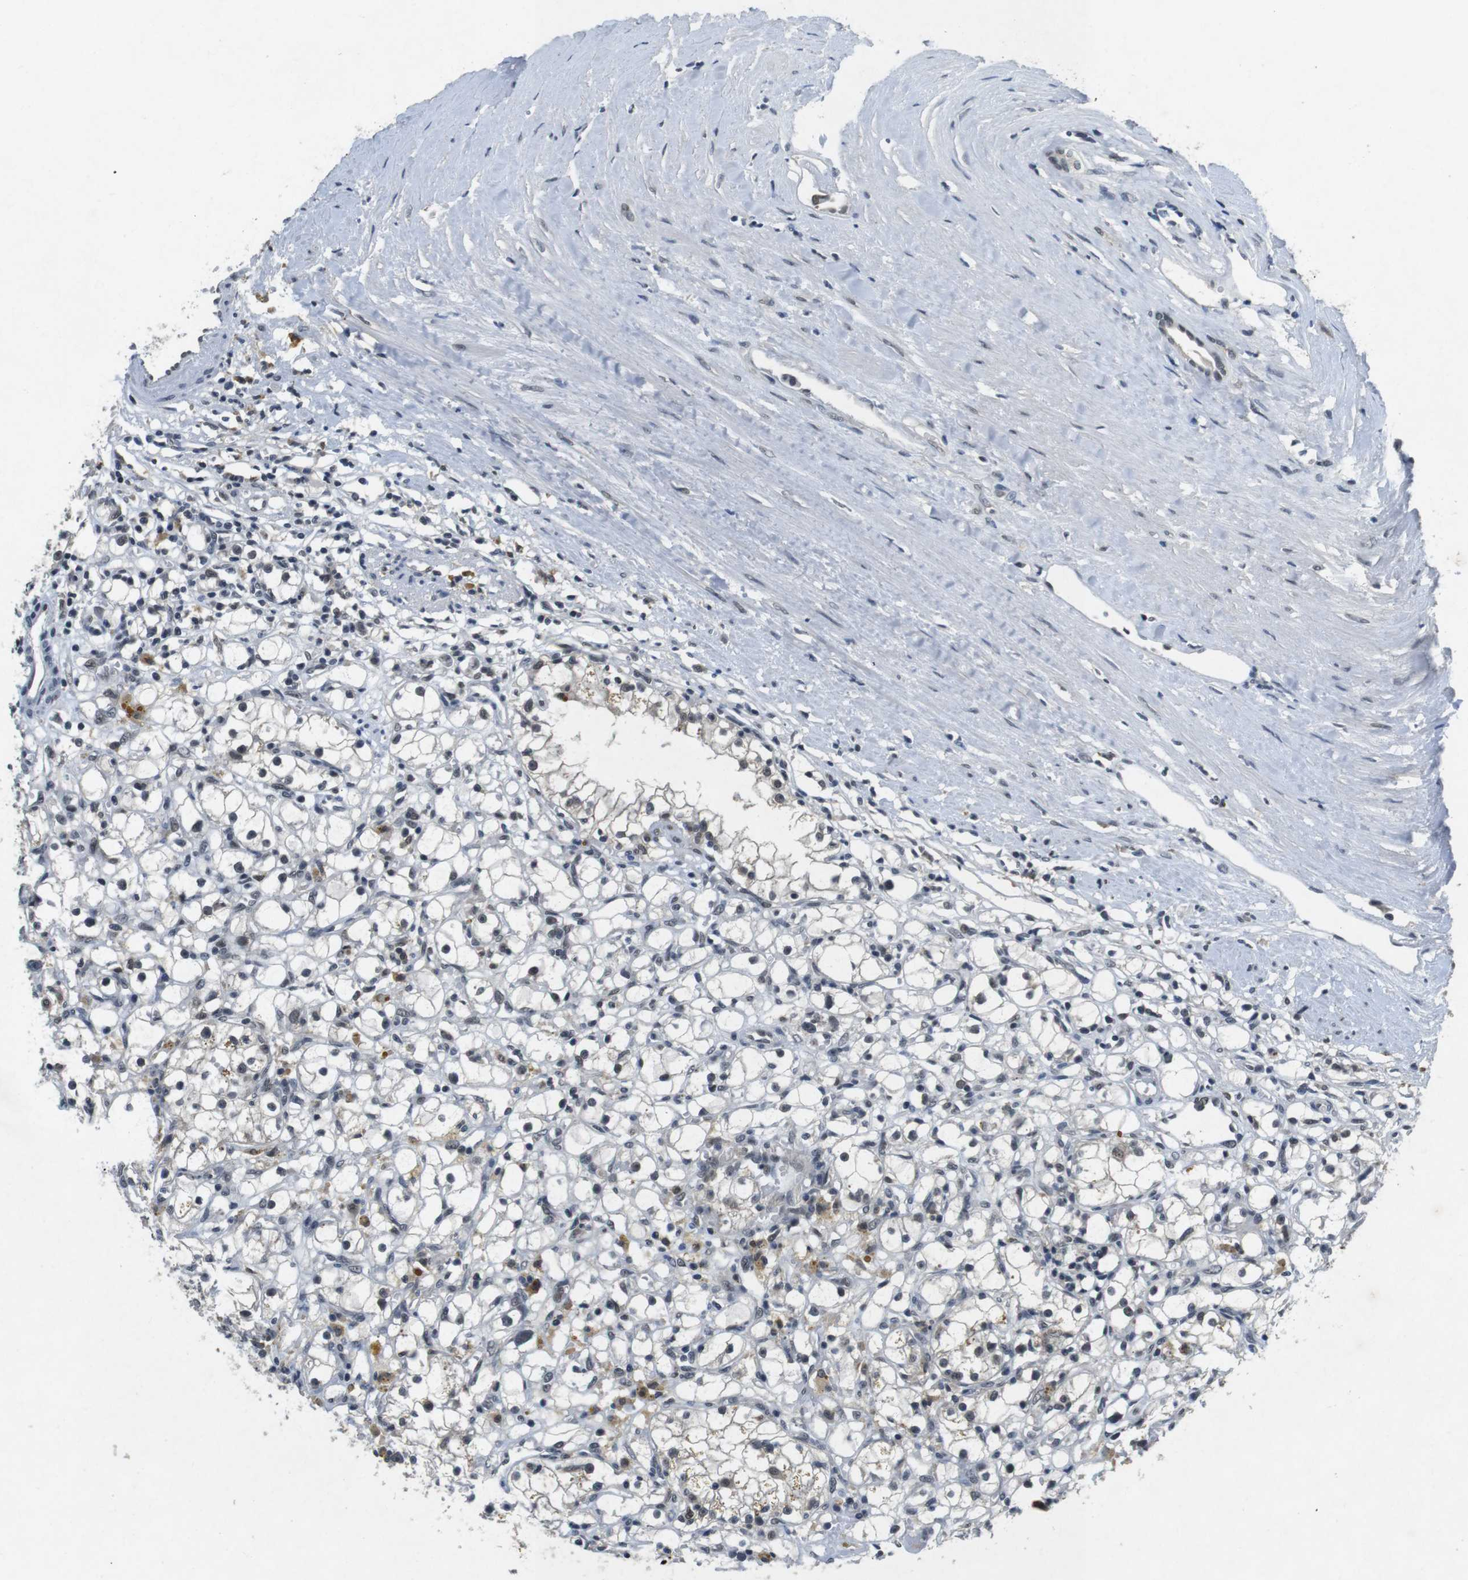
{"staining": {"intensity": "weak", "quantity": "25%-75%", "location": "nuclear"}, "tissue": "renal cancer", "cell_type": "Tumor cells", "image_type": "cancer", "snomed": [{"axis": "morphology", "description": "Adenocarcinoma, NOS"}, {"axis": "topography", "description": "Kidney"}], "caption": "A brown stain highlights weak nuclear staining of a protein in adenocarcinoma (renal) tumor cells.", "gene": "USP7", "patient": {"sex": "male", "age": 56}}